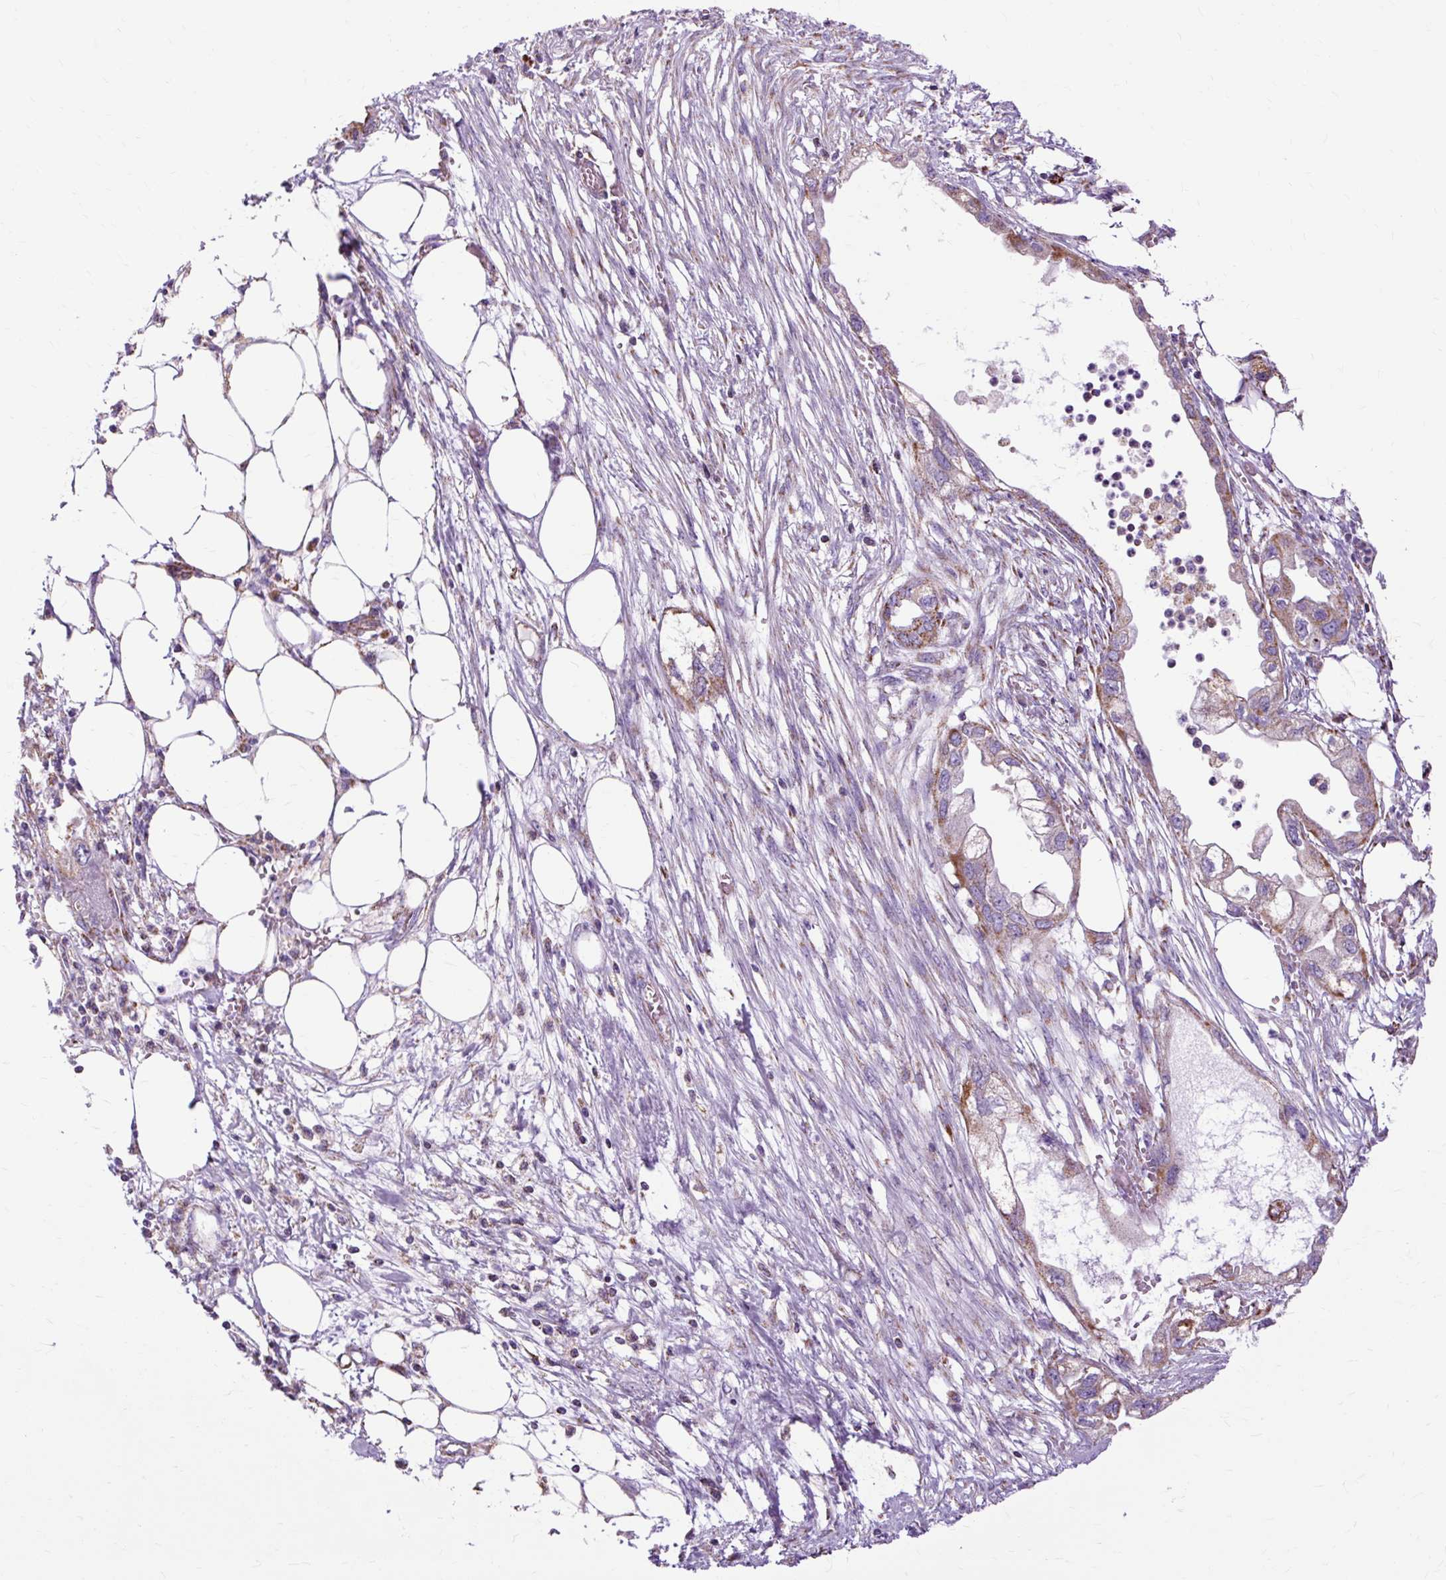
{"staining": {"intensity": "moderate", "quantity": "25%-75%", "location": "cytoplasmic/membranous"}, "tissue": "endometrial cancer", "cell_type": "Tumor cells", "image_type": "cancer", "snomed": [{"axis": "morphology", "description": "Adenocarcinoma, NOS"}, {"axis": "morphology", "description": "Adenocarcinoma, metastatic, NOS"}, {"axis": "topography", "description": "Adipose tissue"}, {"axis": "topography", "description": "Endometrium"}], "caption": "DAB (3,3'-diaminobenzidine) immunohistochemical staining of endometrial adenocarcinoma demonstrates moderate cytoplasmic/membranous protein staining in about 25%-75% of tumor cells.", "gene": "DLAT", "patient": {"sex": "female", "age": 67}}